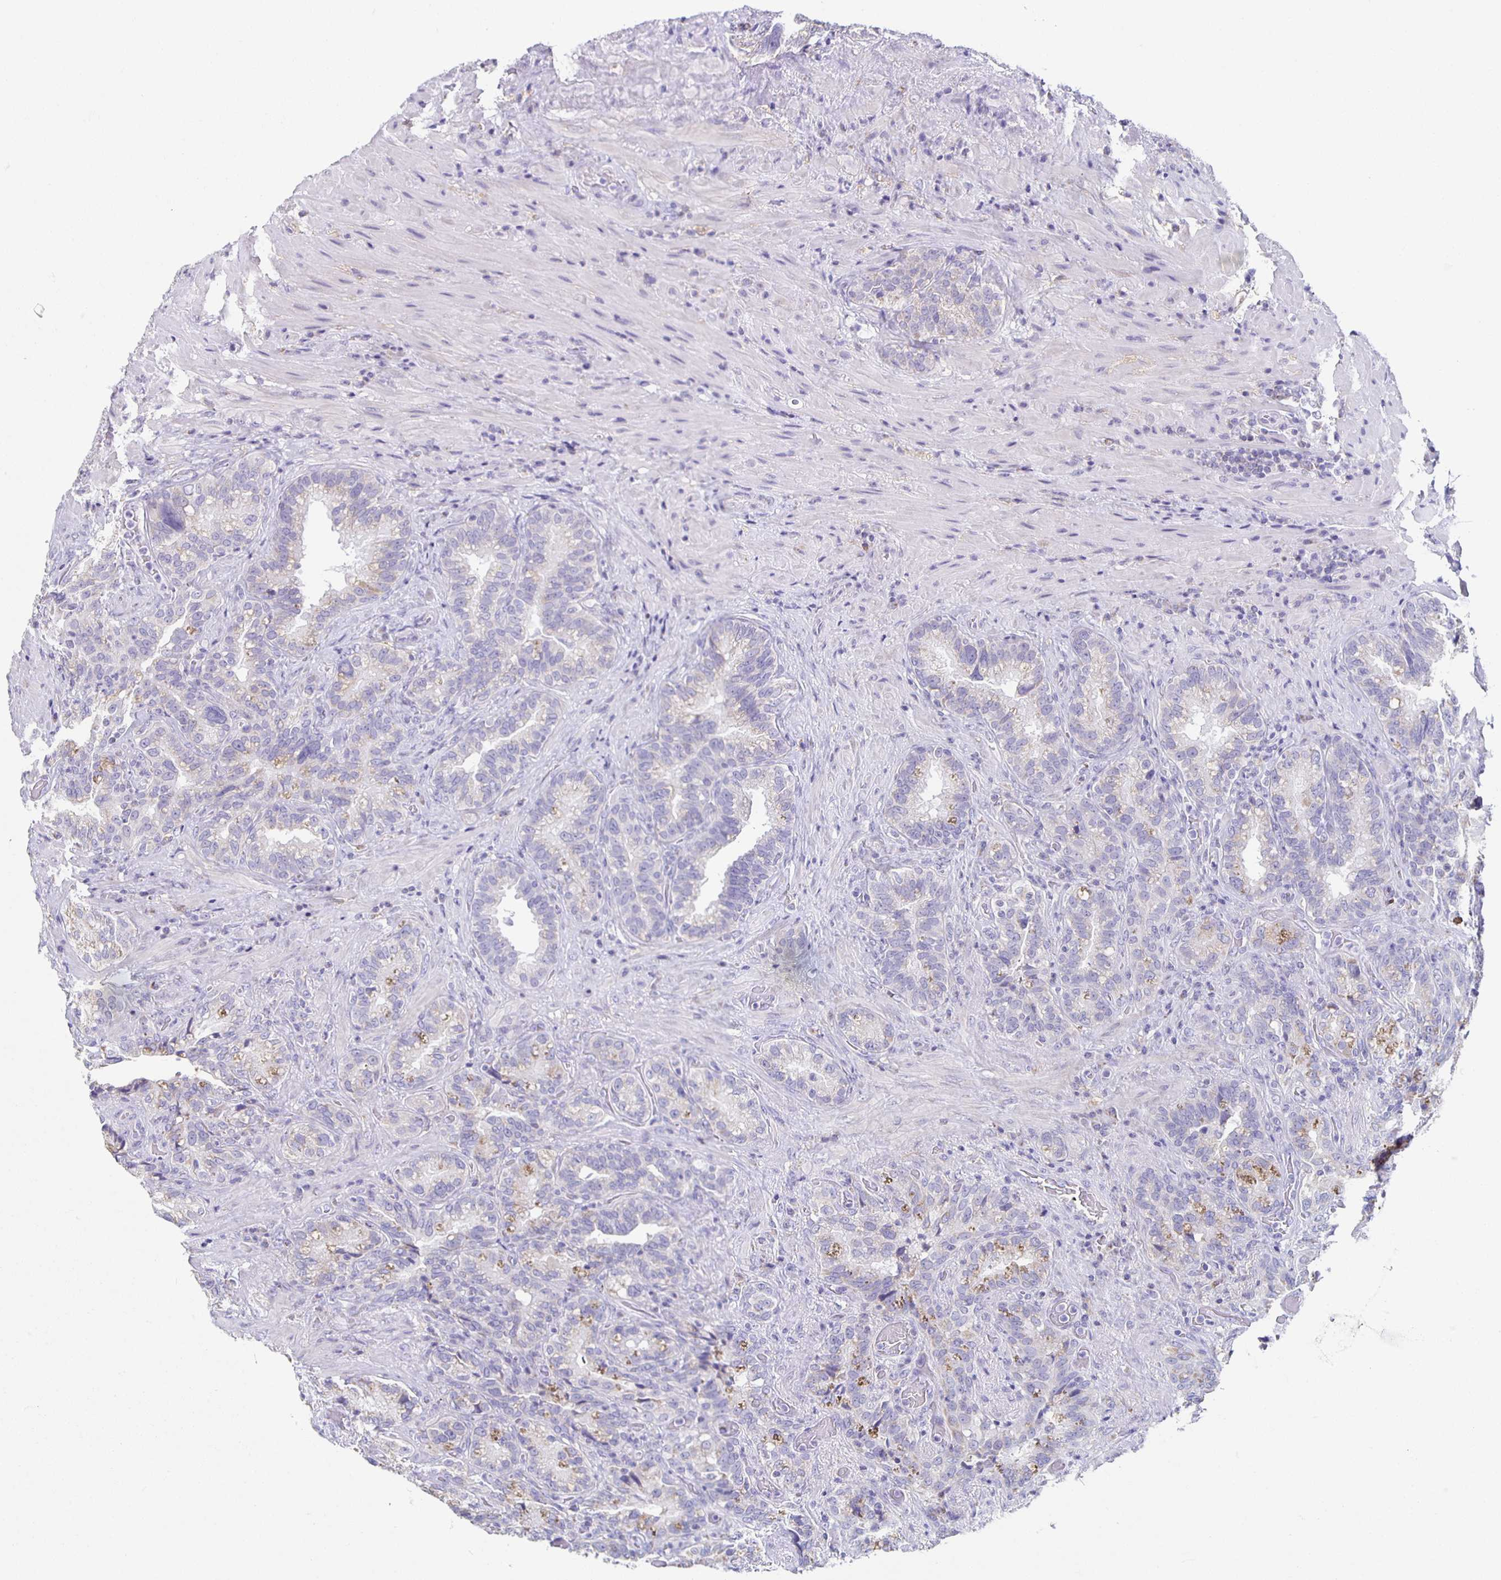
{"staining": {"intensity": "negative", "quantity": "none", "location": "none"}, "tissue": "seminal vesicle", "cell_type": "Glandular cells", "image_type": "normal", "snomed": [{"axis": "morphology", "description": "Normal tissue, NOS"}, {"axis": "topography", "description": "Seminal veicle"}], "caption": "This is an immunohistochemistry photomicrograph of unremarkable seminal vesicle. There is no positivity in glandular cells.", "gene": "TPPP", "patient": {"sex": "male", "age": 68}}